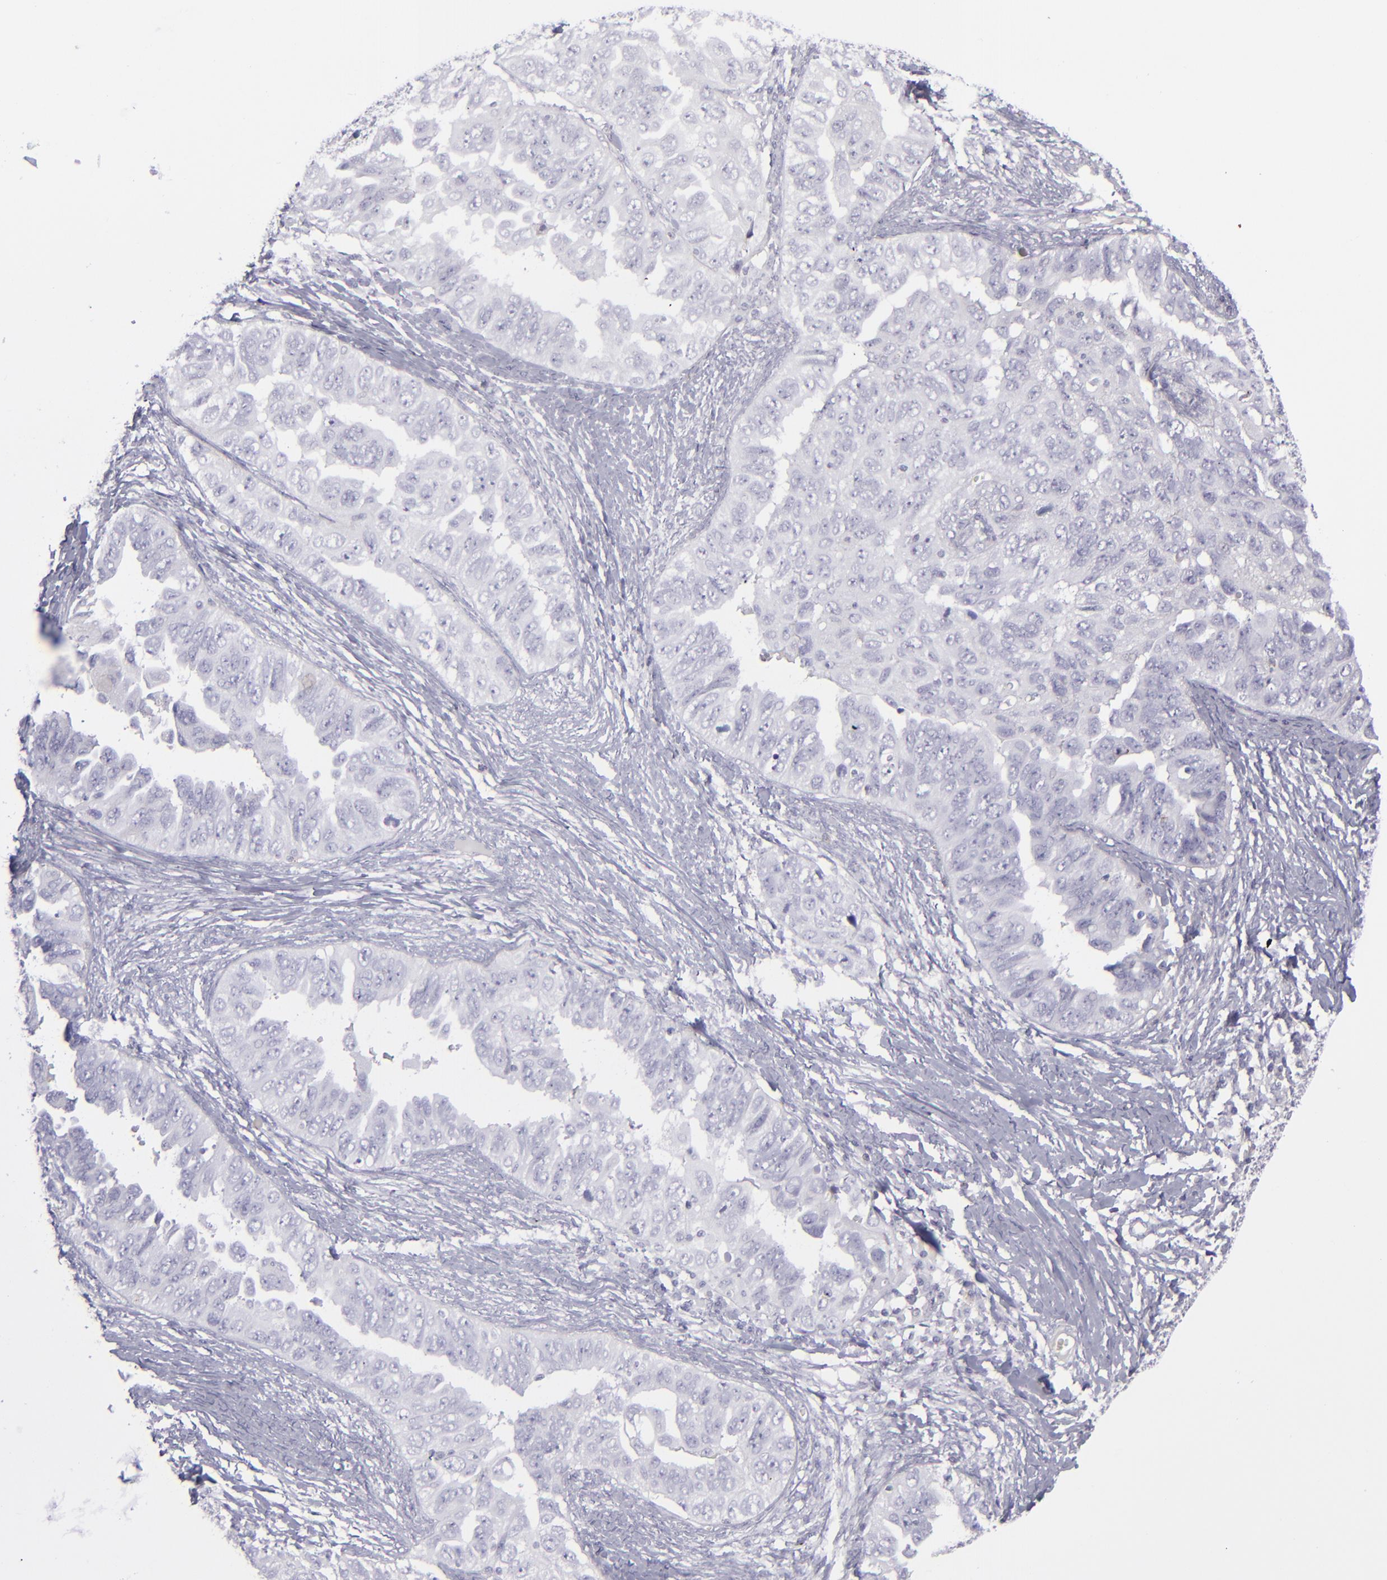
{"staining": {"intensity": "negative", "quantity": "none", "location": "none"}, "tissue": "ovarian cancer", "cell_type": "Tumor cells", "image_type": "cancer", "snomed": [{"axis": "morphology", "description": "Cystadenocarcinoma, serous, NOS"}, {"axis": "topography", "description": "Ovary"}], "caption": "Immunohistochemical staining of ovarian cancer displays no significant positivity in tumor cells.", "gene": "CD2", "patient": {"sex": "female", "age": 82}}